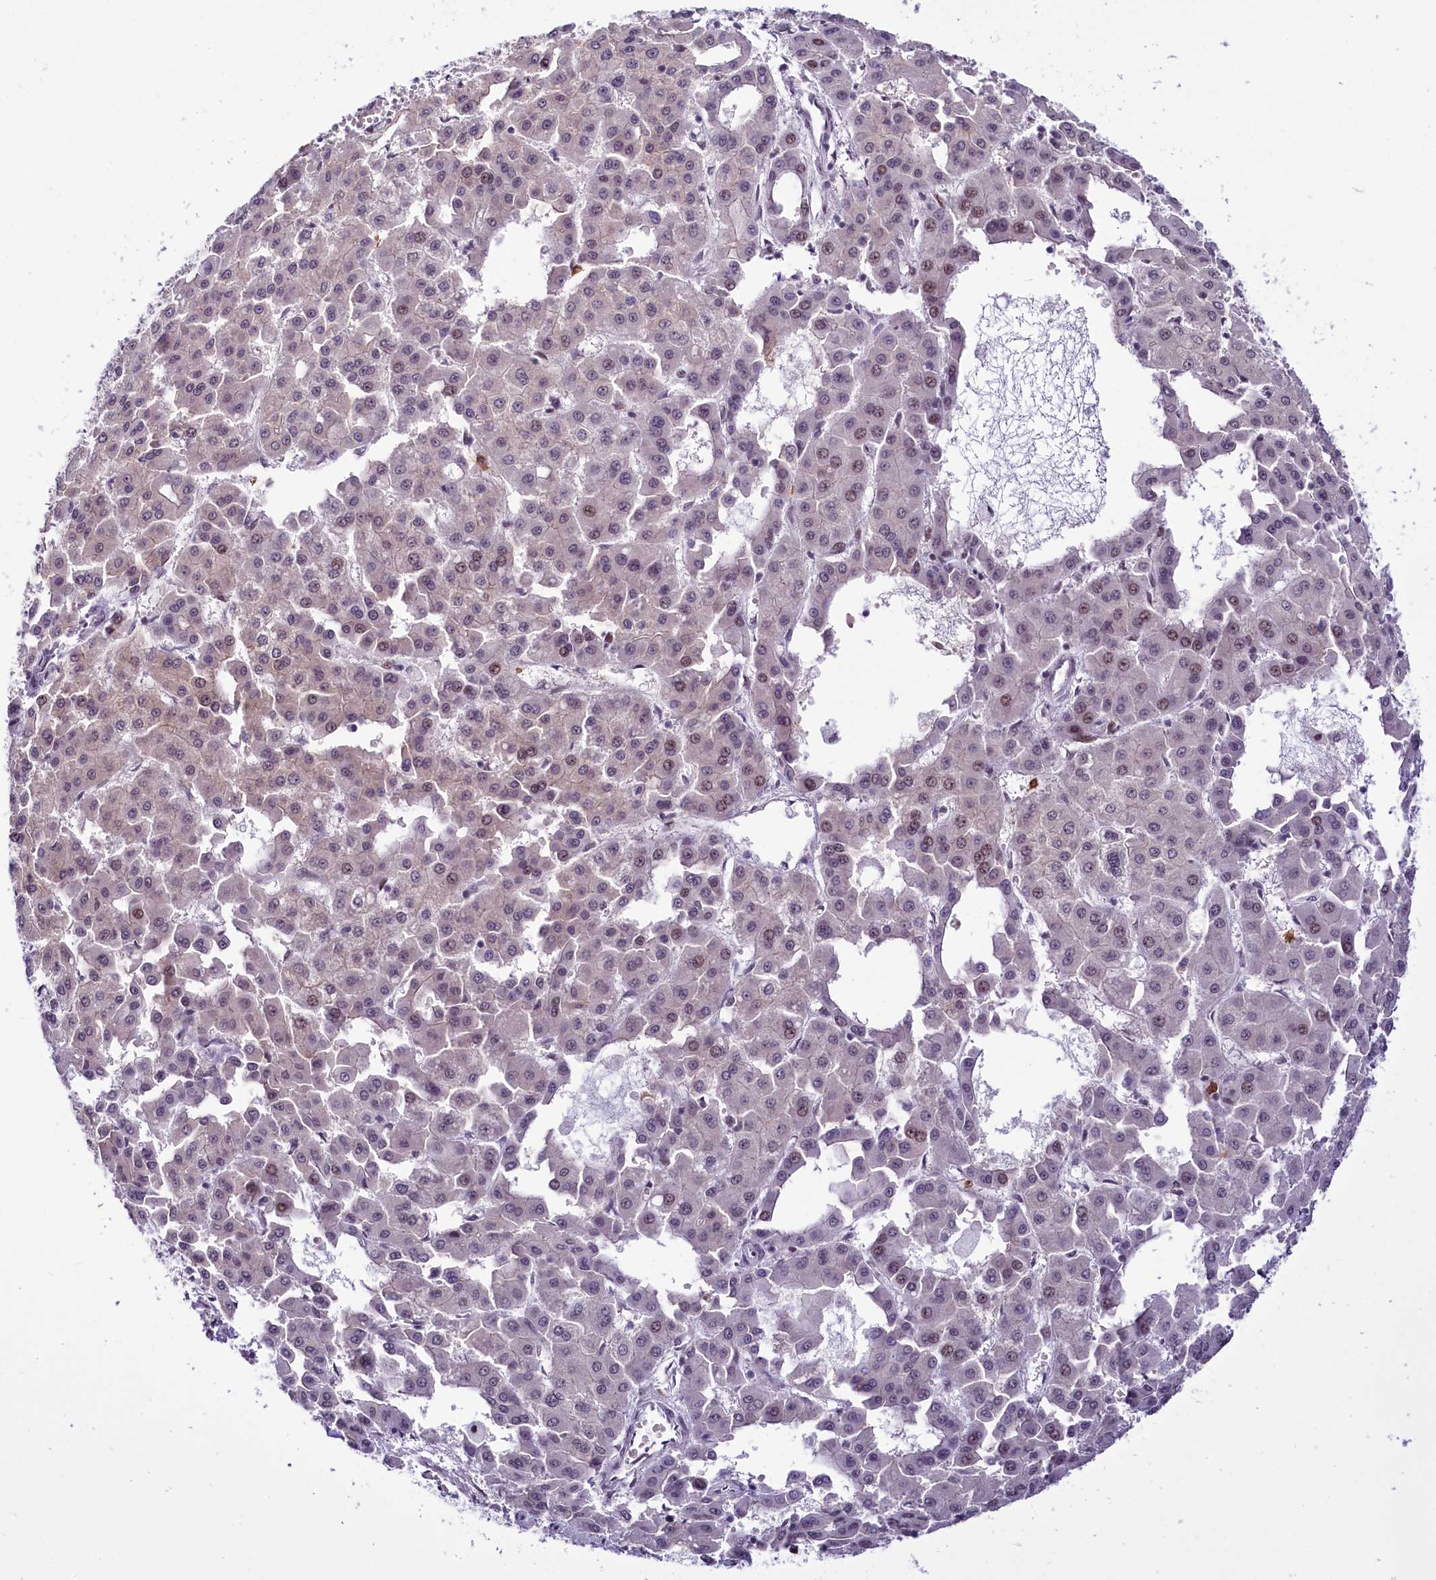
{"staining": {"intensity": "weak", "quantity": ">75%", "location": "cytoplasmic/membranous,nuclear"}, "tissue": "liver cancer", "cell_type": "Tumor cells", "image_type": "cancer", "snomed": [{"axis": "morphology", "description": "Carcinoma, Hepatocellular, NOS"}, {"axis": "topography", "description": "Liver"}], "caption": "Tumor cells demonstrate weak cytoplasmic/membranous and nuclear expression in approximately >75% of cells in liver cancer. Nuclei are stained in blue.", "gene": "SCAF11", "patient": {"sex": "male", "age": 47}}